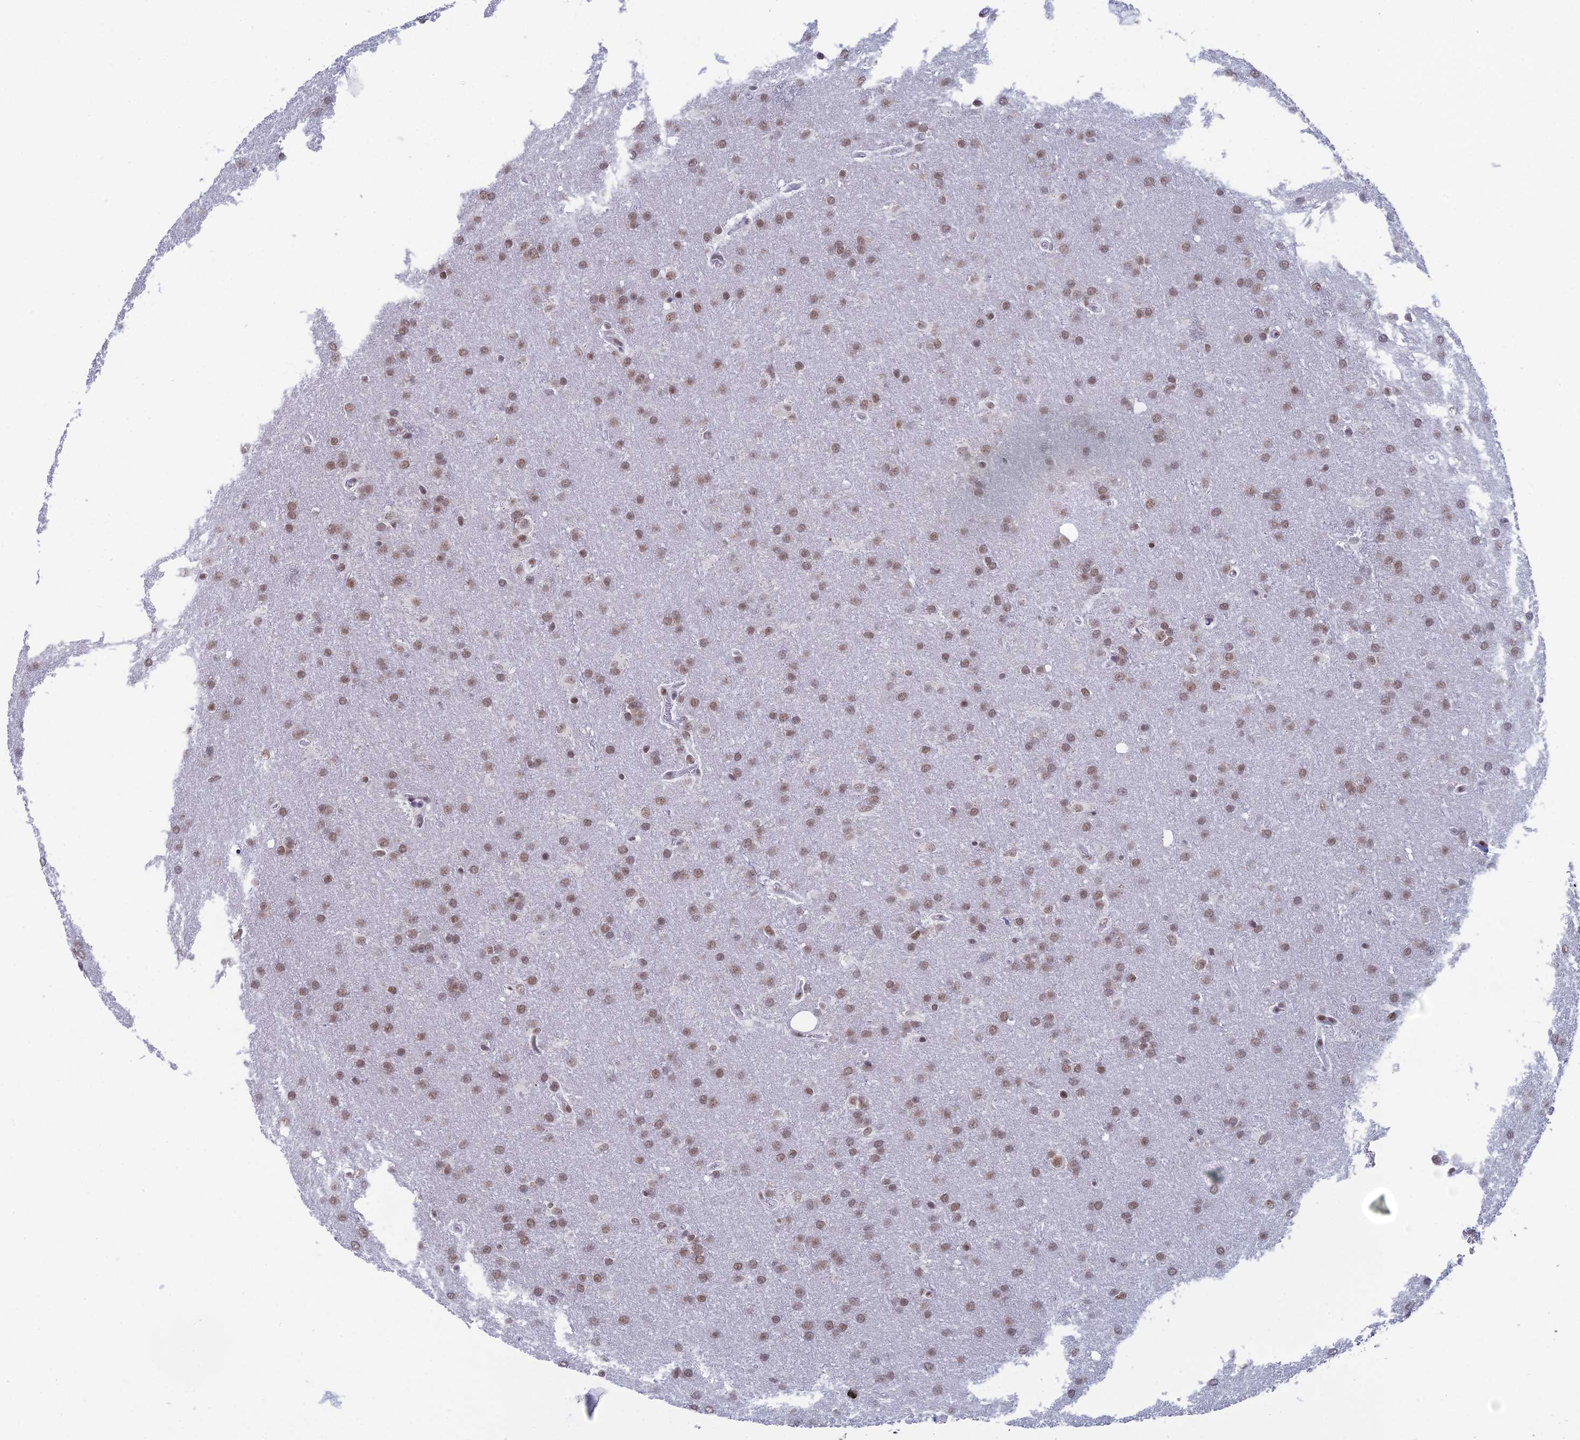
{"staining": {"intensity": "weak", "quantity": ">75%", "location": "nuclear"}, "tissue": "glioma", "cell_type": "Tumor cells", "image_type": "cancer", "snomed": [{"axis": "morphology", "description": "Glioma, malignant, Low grade"}, {"axis": "topography", "description": "Brain"}], "caption": "Immunohistochemical staining of glioma demonstrates low levels of weak nuclear protein positivity in approximately >75% of tumor cells.", "gene": "NABP2", "patient": {"sex": "female", "age": 32}}